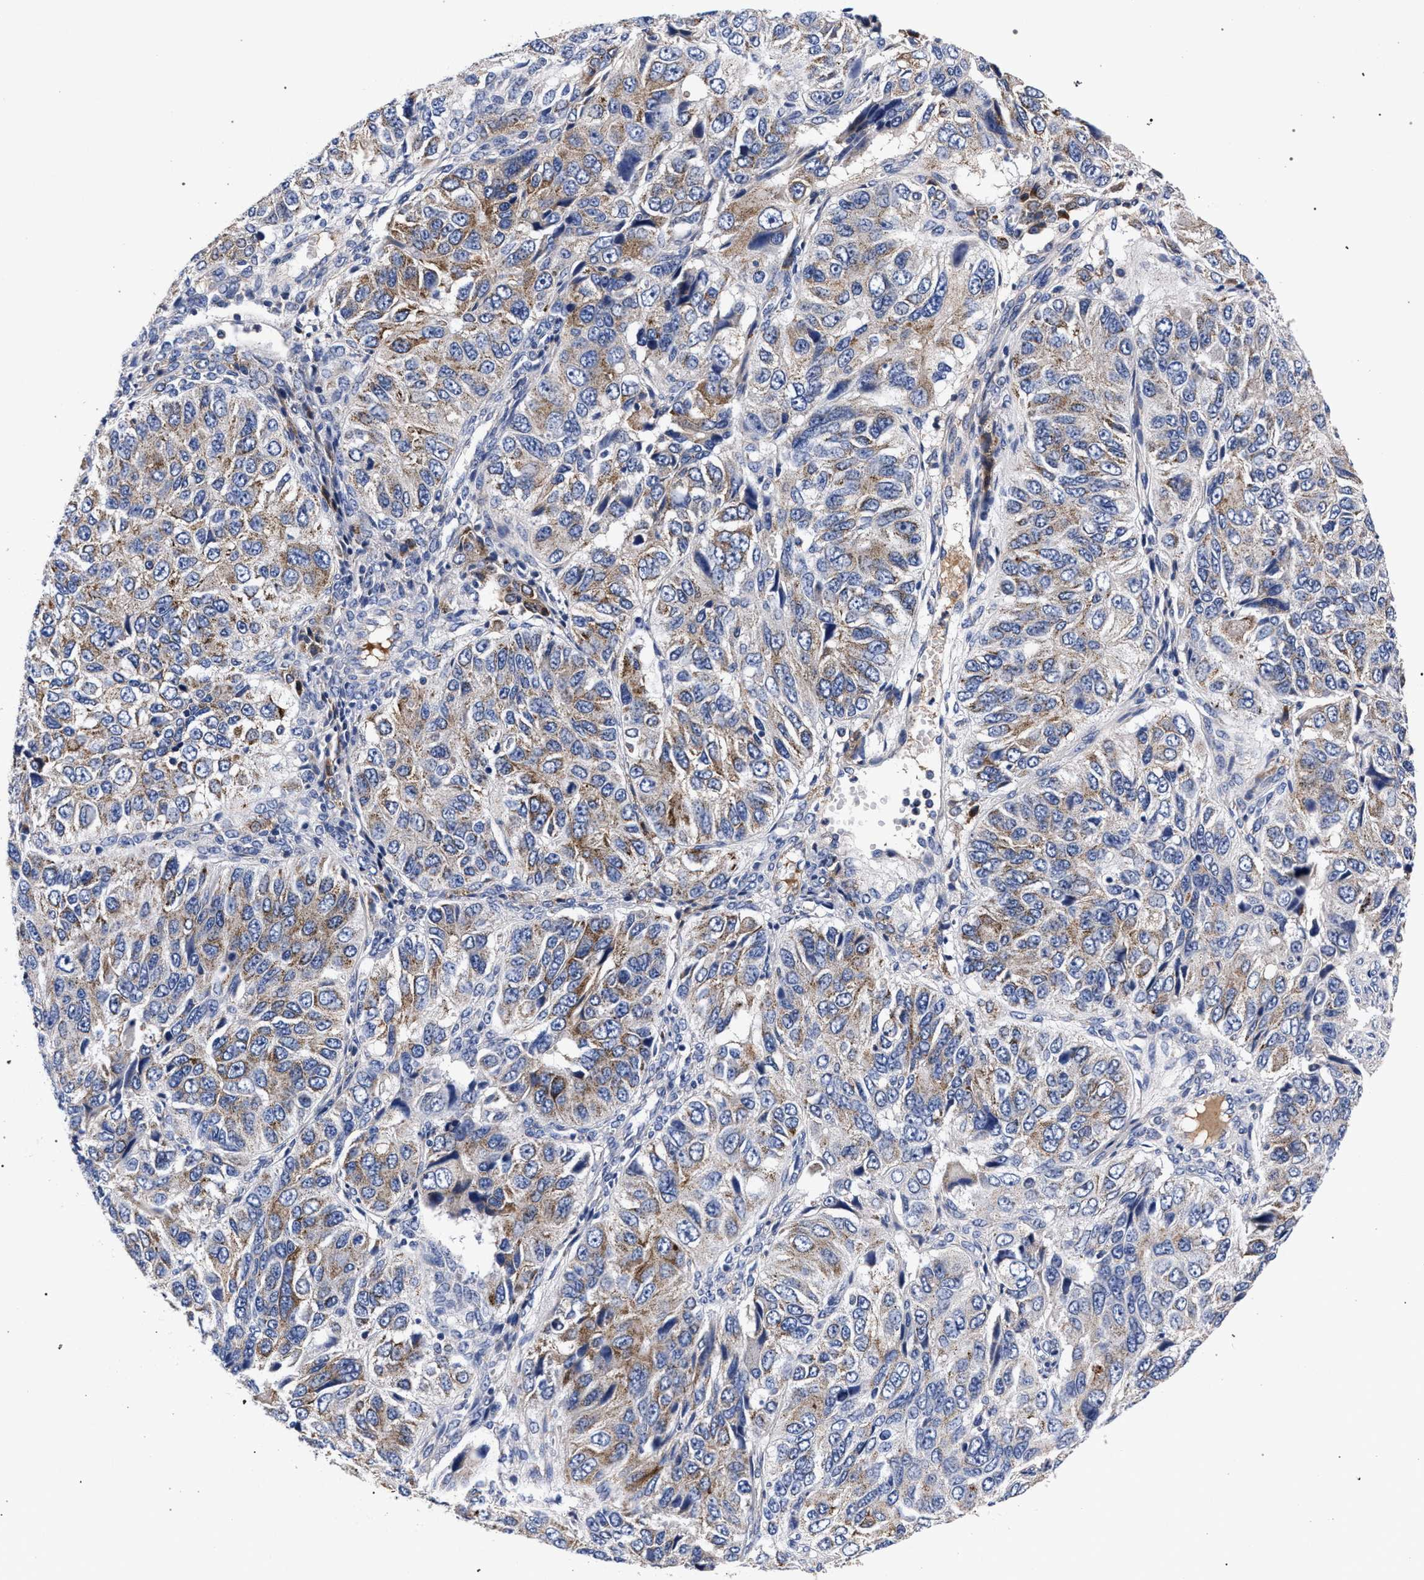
{"staining": {"intensity": "weak", "quantity": ">75%", "location": "cytoplasmic/membranous"}, "tissue": "ovarian cancer", "cell_type": "Tumor cells", "image_type": "cancer", "snomed": [{"axis": "morphology", "description": "Carcinoma, endometroid"}, {"axis": "topography", "description": "Ovary"}], "caption": "Protein analysis of ovarian cancer tissue displays weak cytoplasmic/membranous staining in about >75% of tumor cells.", "gene": "ACOX1", "patient": {"sex": "female", "age": 51}}